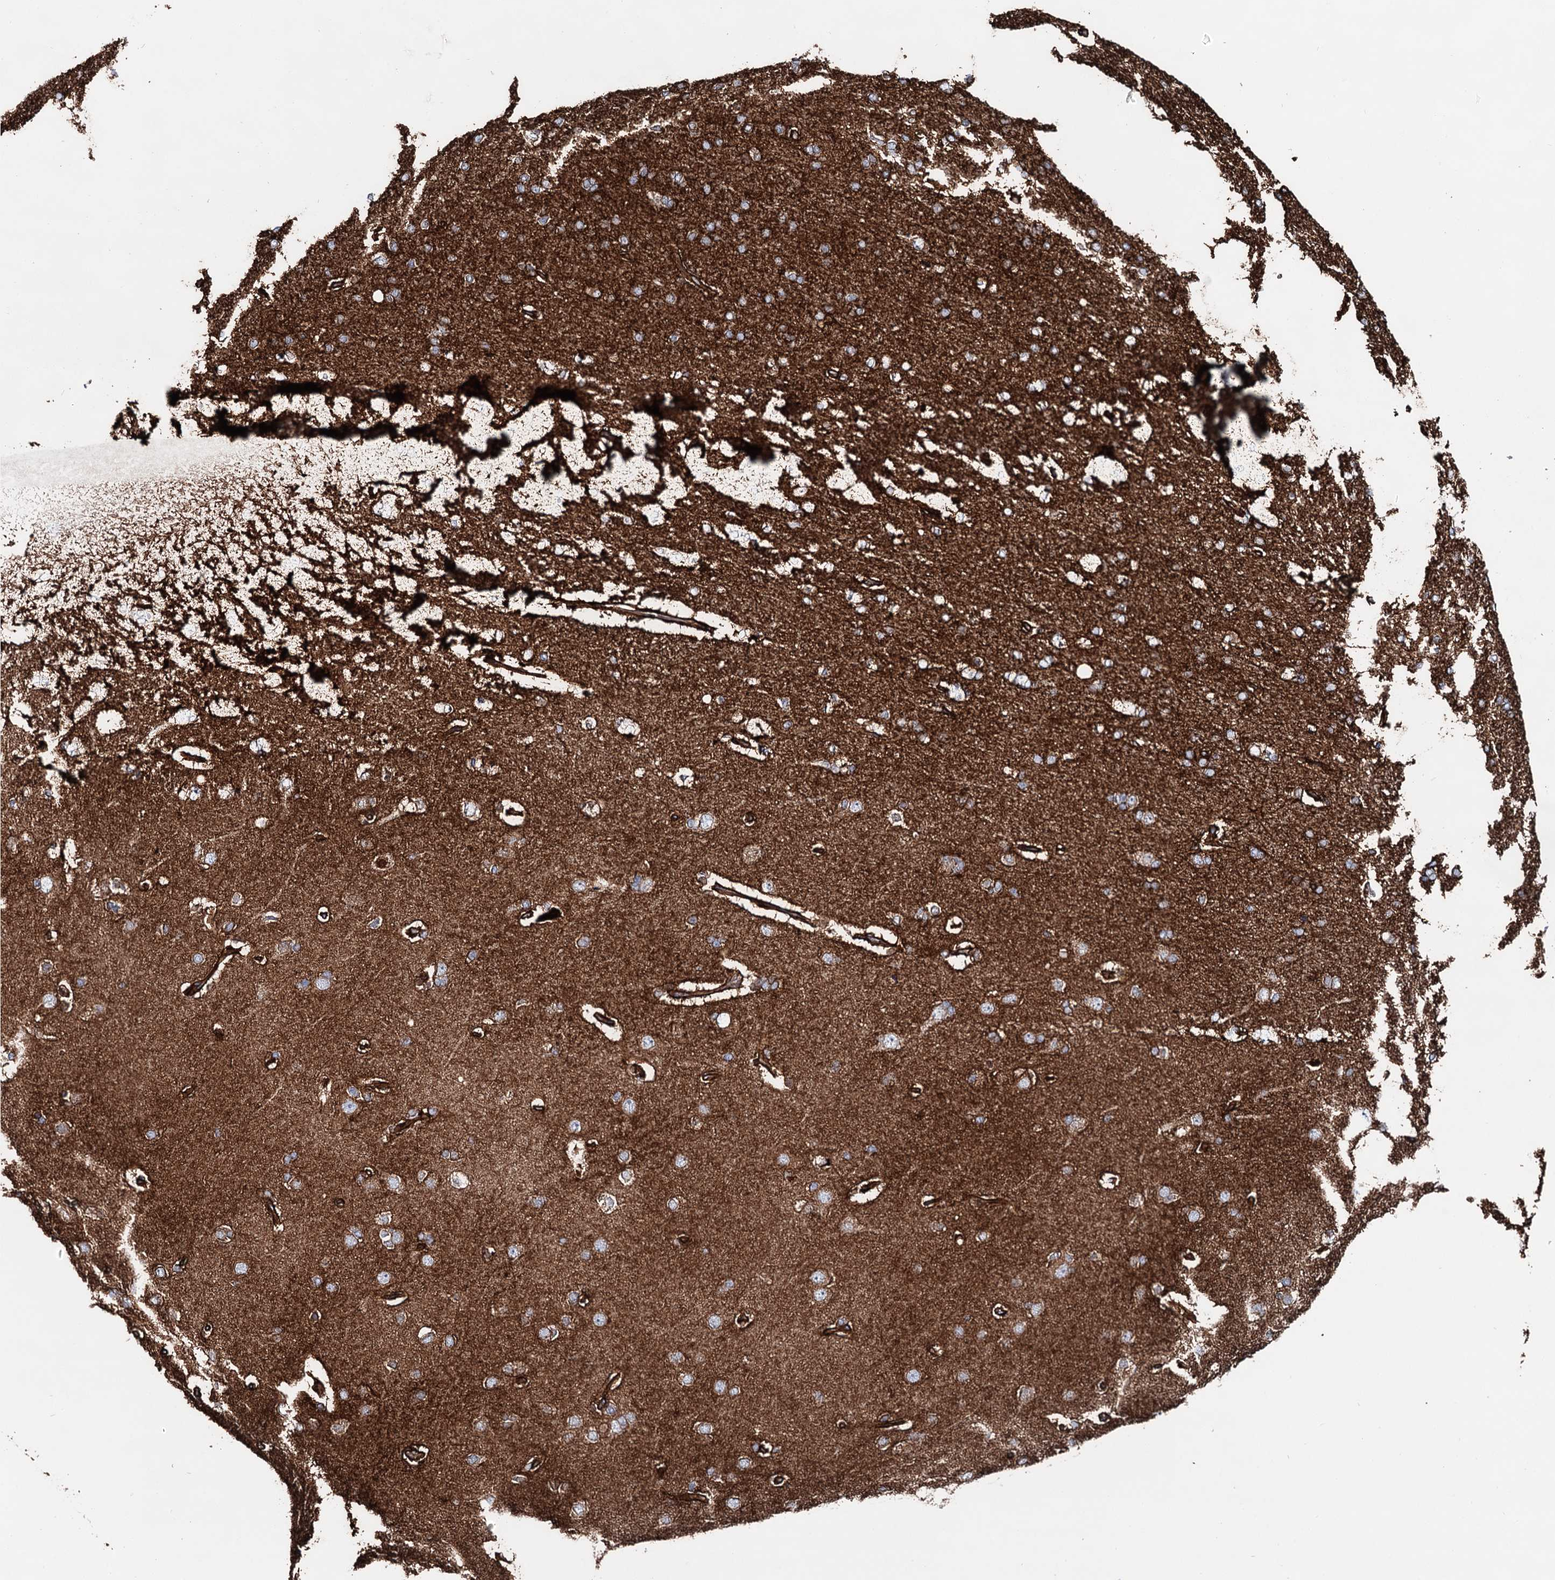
{"staining": {"intensity": "strong", "quantity": "25%-75%", "location": "cytoplasmic/membranous"}, "tissue": "cerebral cortex", "cell_type": "Endothelial cells", "image_type": "normal", "snomed": [{"axis": "morphology", "description": "Normal tissue, NOS"}, {"axis": "topography", "description": "Cerebral cortex"}], "caption": "A high amount of strong cytoplasmic/membranous positivity is seen in approximately 25%-75% of endothelial cells in benign cerebral cortex.", "gene": "ERP29", "patient": {"sex": "male", "age": 62}}